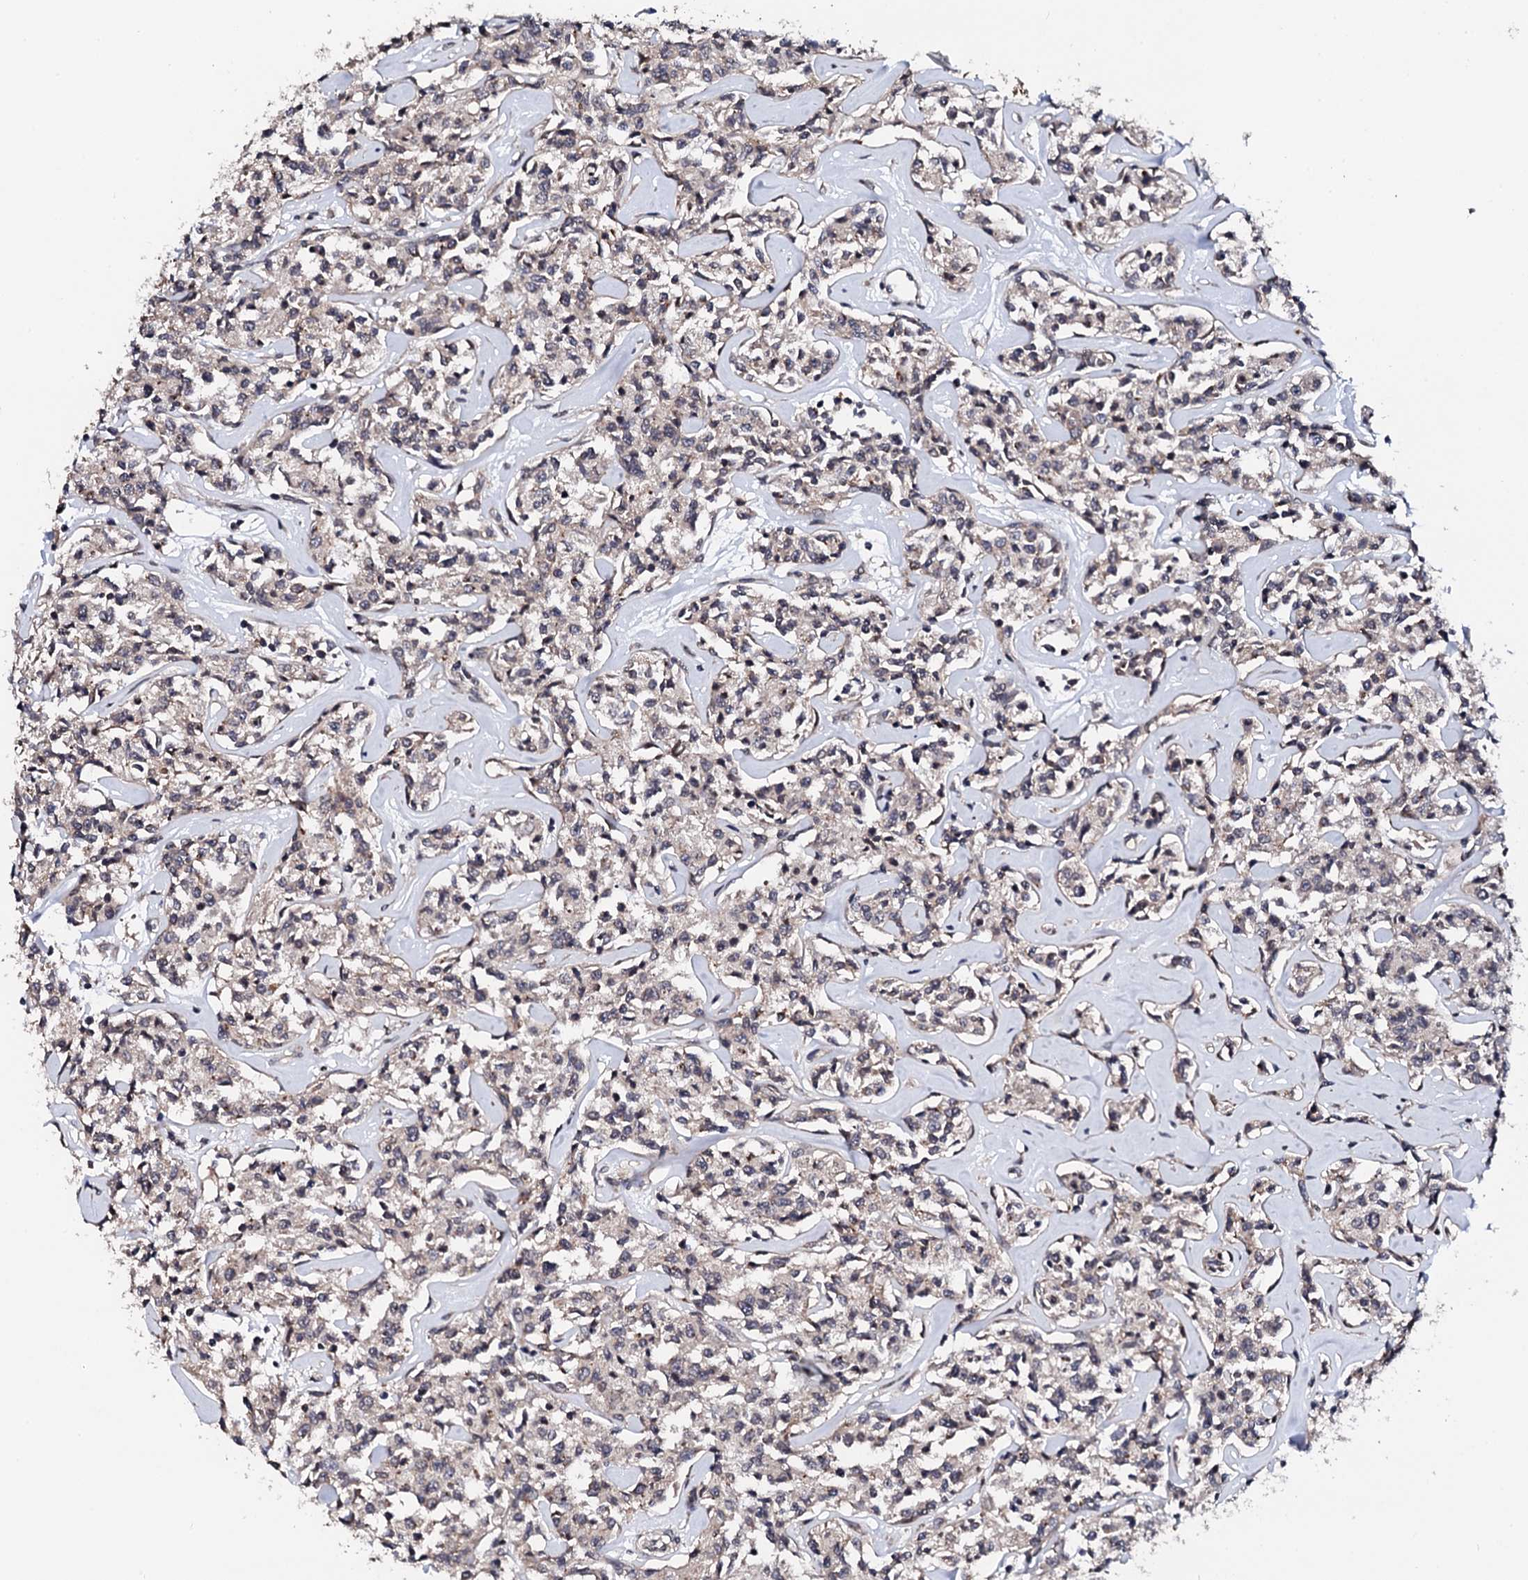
{"staining": {"intensity": "weak", "quantity": "25%-75%", "location": "nuclear"}, "tissue": "lymphoma", "cell_type": "Tumor cells", "image_type": "cancer", "snomed": [{"axis": "morphology", "description": "Malignant lymphoma, non-Hodgkin's type, Low grade"}, {"axis": "topography", "description": "Small intestine"}], "caption": "Human low-grade malignant lymphoma, non-Hodgkin's type stained with a brown dye shows weak nuclear positive positivity in about 25%-75% of tumor cells.", "gene": "EDC3", "patient": {"sex": "female", "age": 59}}